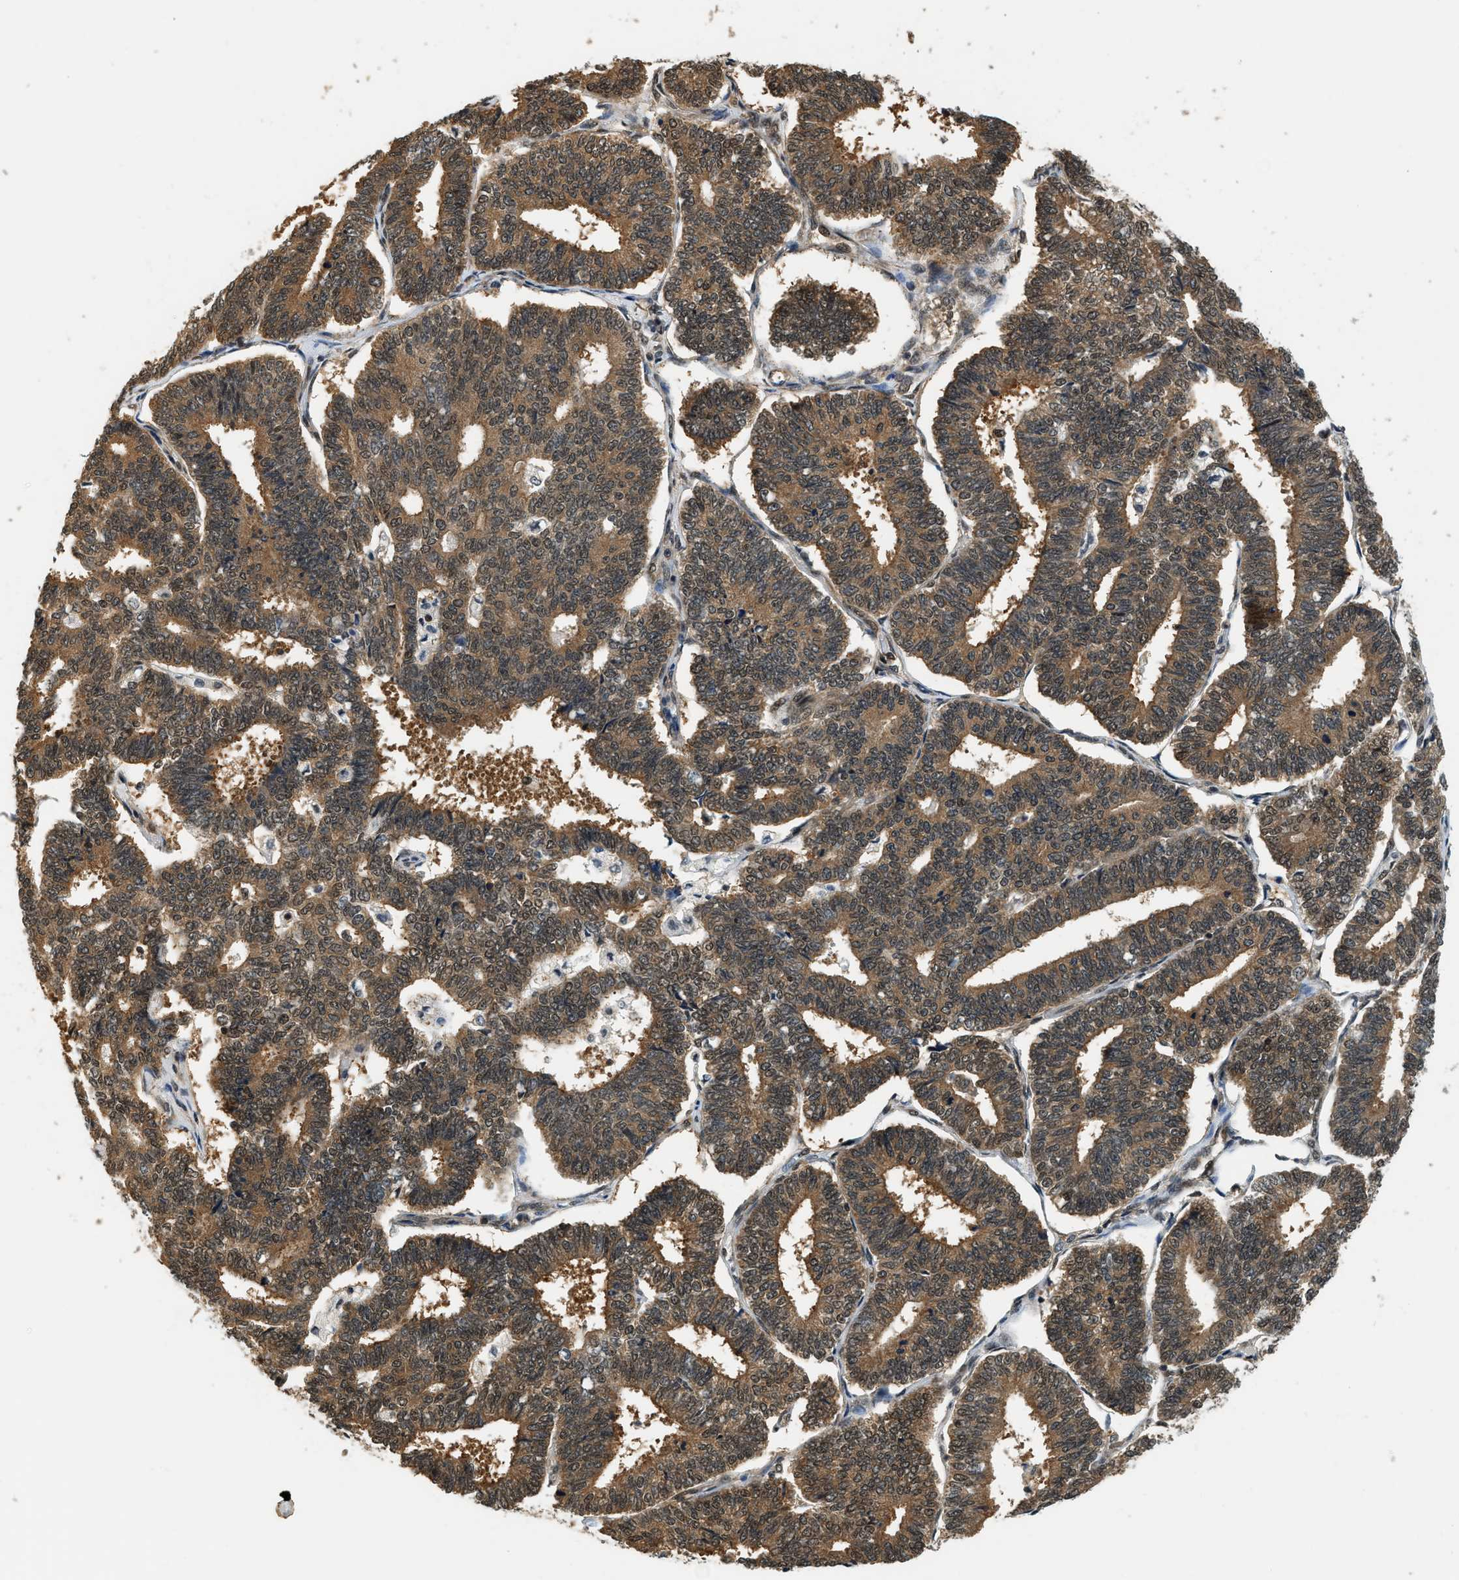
{"staining": {"intensity": "moderate", "quantity": ">75%", "location": "cytoplasmic/membranous"}, "tissue": "endometrial cancer", "cell_type": "Tumor cells", "image_type": "cancer", "snomed": [{"axis": "morphology", "description": "Adenocarcinoma, NOS"}, {"axis": "topography", "description": "Endometrium"}], "caption": "Immunohistochemical staining of adenocarcinoma (endometrial) displays medium levels of moderate cytoplasmic/membranous protein expression in about >75% of tumor cells.", "gene": "PSMD3", "patient": {"sex": "female", "age": 70}}